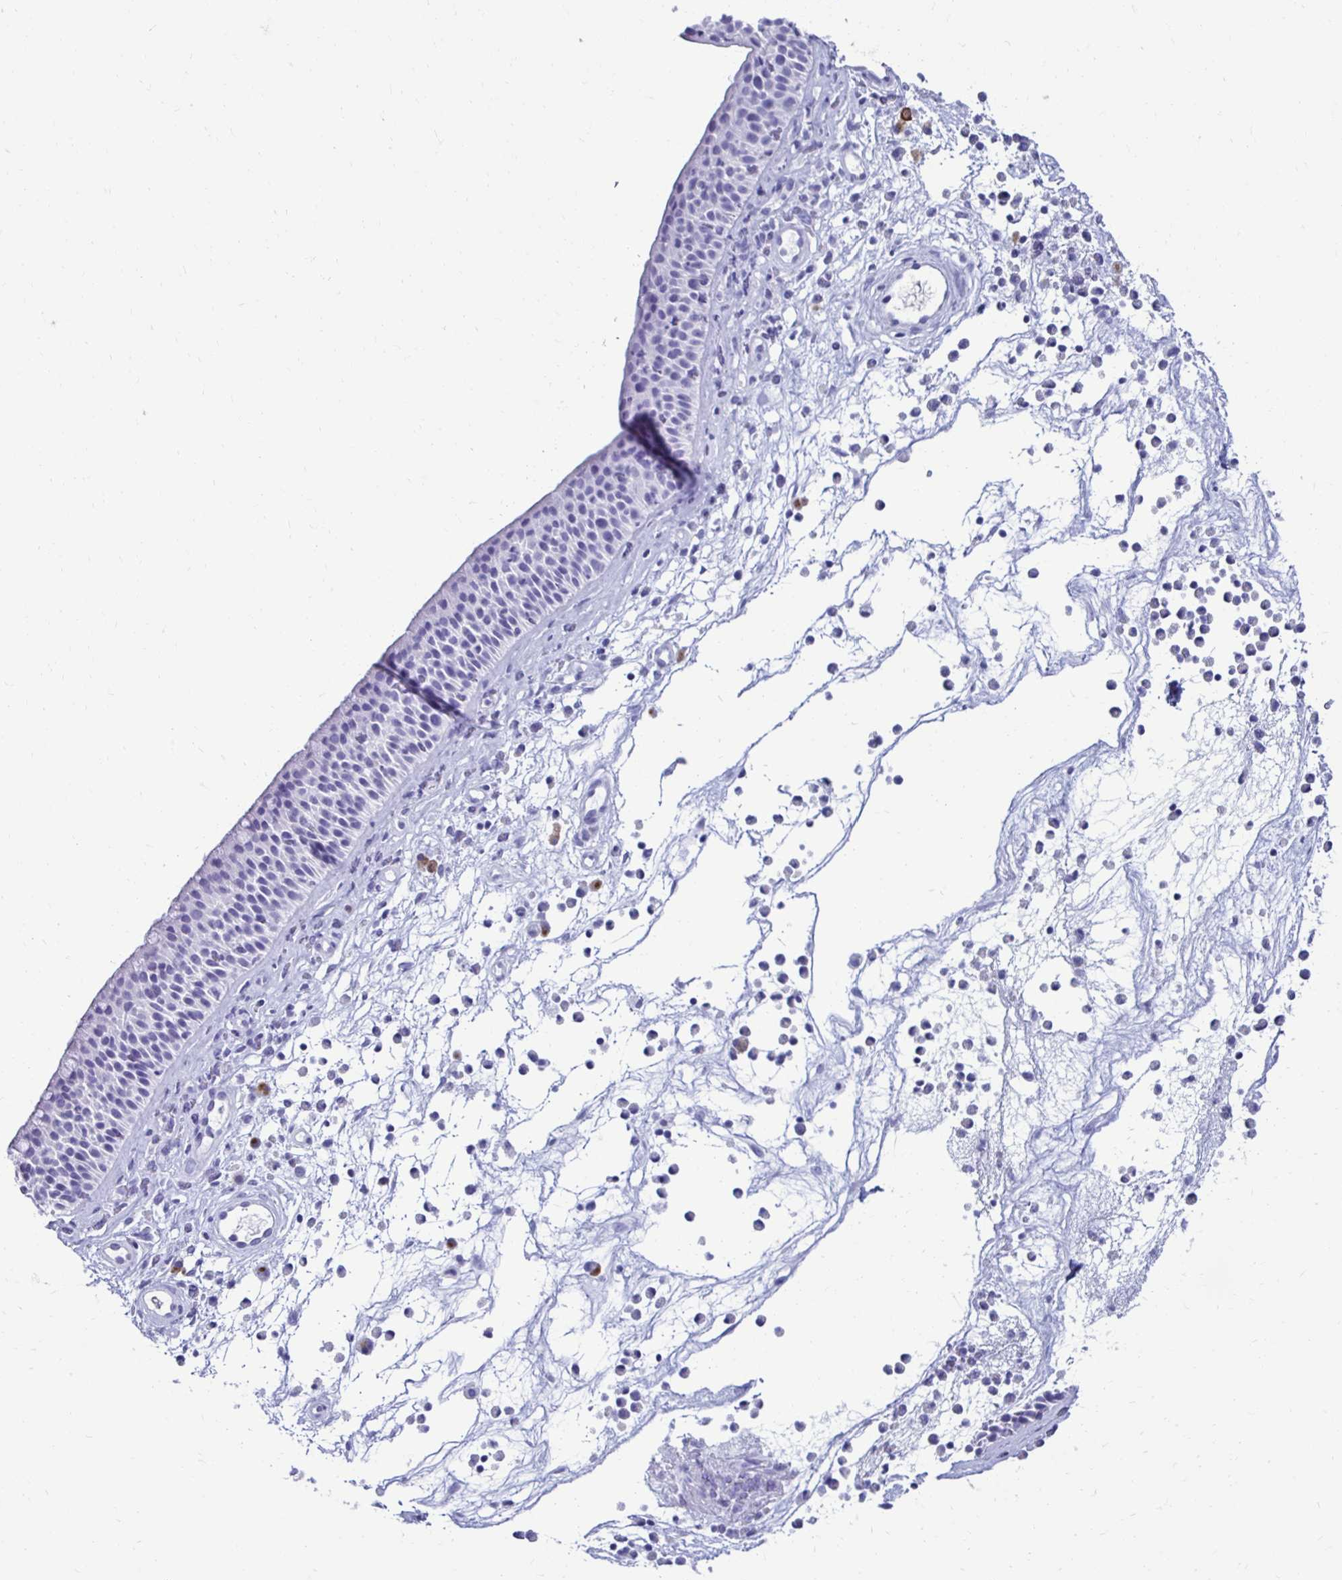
{"staining": {"intensity": "negative", "quantity": "none", "location": "none"}, "tissue": "nasopharynx", "cell_type": "Respiratory epithelial cells", "image_type": "normal", "snomed": [{"axis": "morphology", "description": "Normal tissue, NOS"}, {"axis": "topography", "description": "Nasopharynx"}], "caption": "Normal nasopharynx was stained to show a protein in brown. There is no significant staining in respiratory epithelial cells. Nuclei are stained in blue.", "gene": "CST5", "patient": {"sex": "male", "age": 56}}